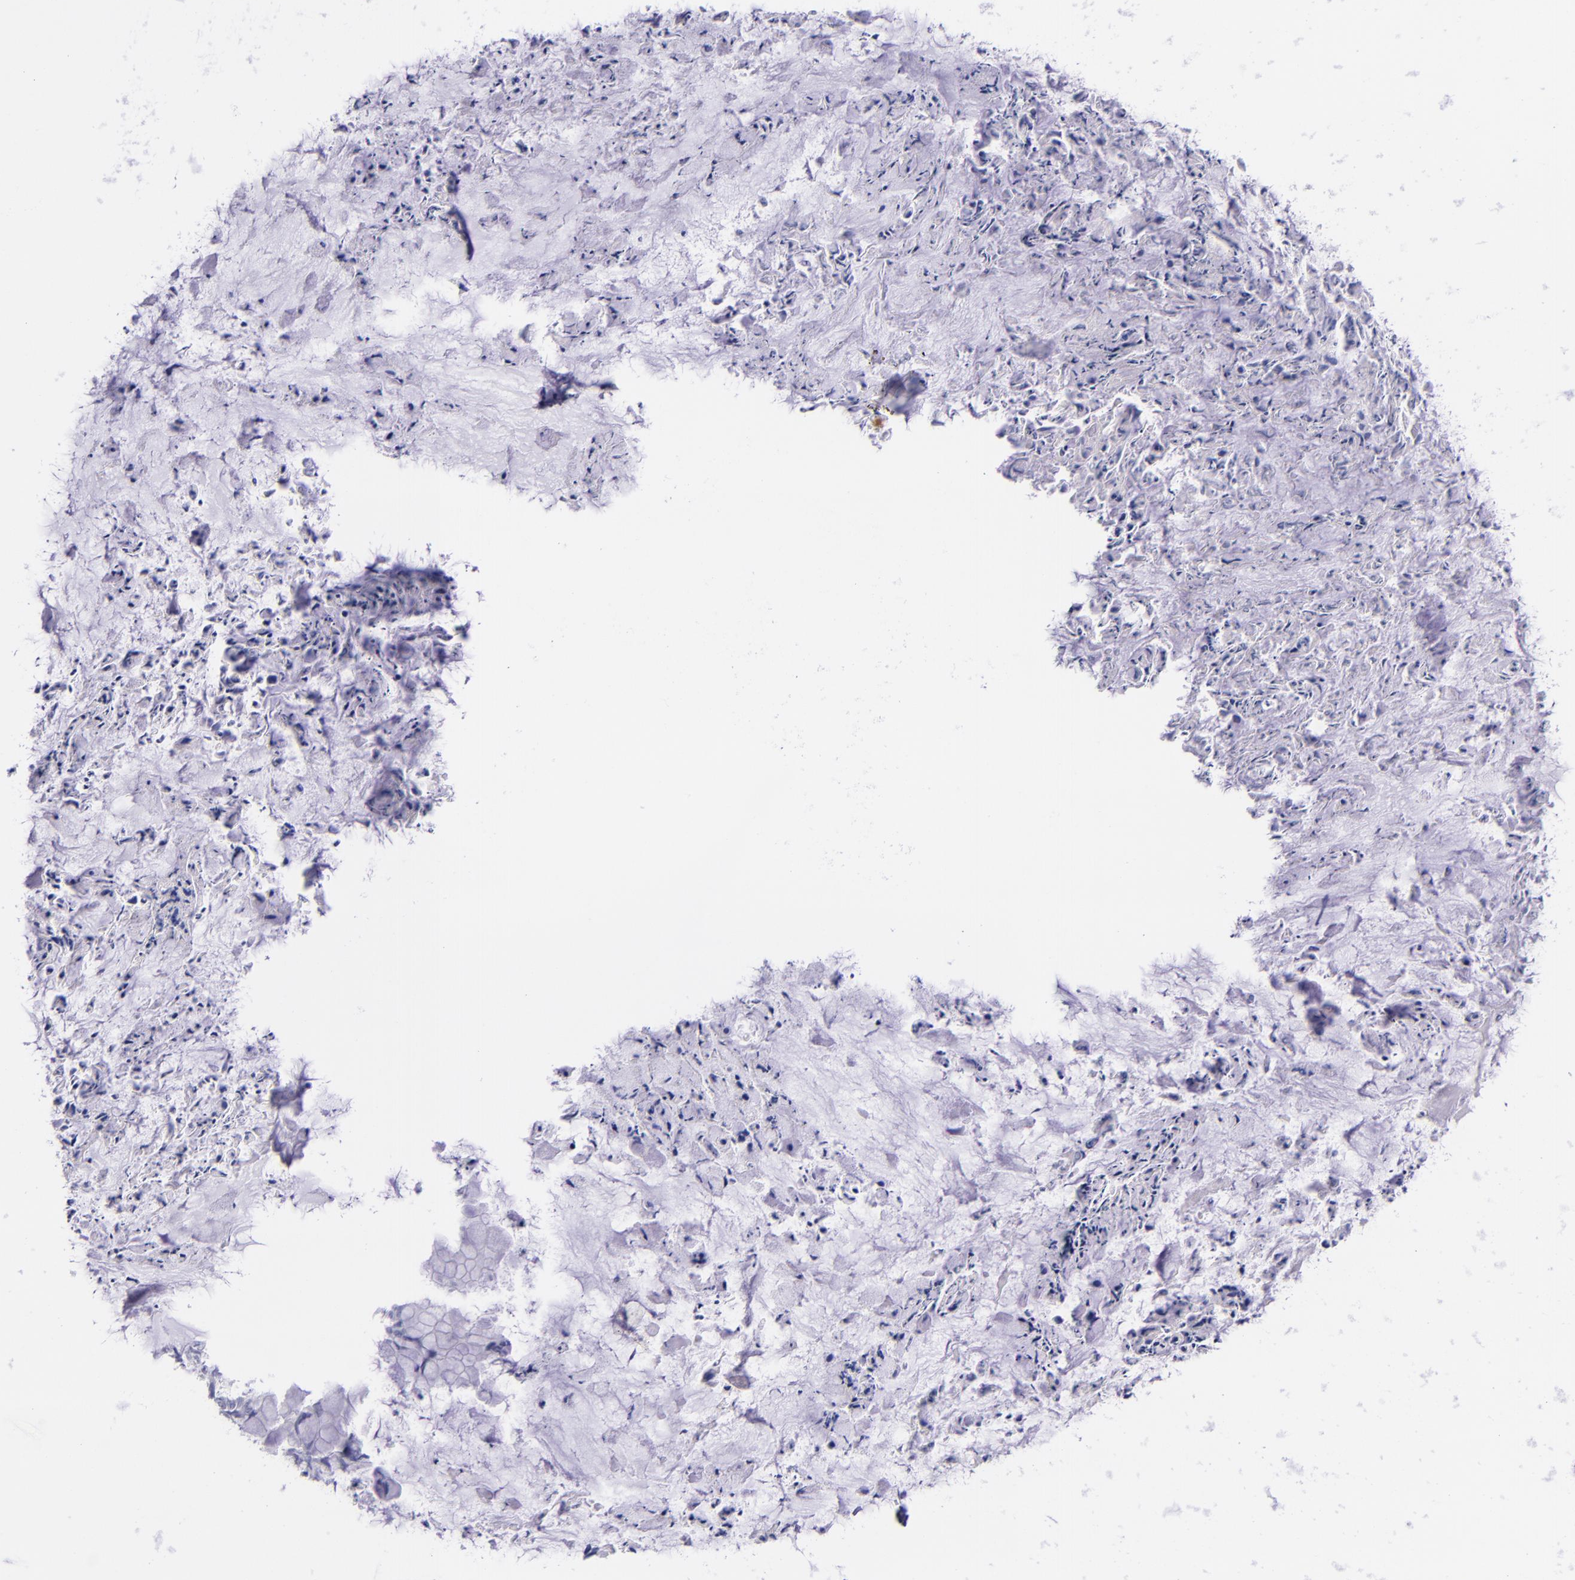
{"staining": {"intensity": "negative", "quantity": "none", "location": "none"}, "tissue": "ovarian cancer", "cell_type": "Tumor cells", "image_type": "cancer", "snomed": [{"axis": "morphology", "description": "Cystadenocarcinoma, mucinous, NOS"}, {"axis": "topography", "description": "Ovary"}], "caption": "This is a micrograph of immunohistochemistry staining of mucinous cystadenocarcinoma (ovarian), which shows no positivity in tumor cells.", "gene": "SELE", "patient": {"sex": "female", "age": 36}}